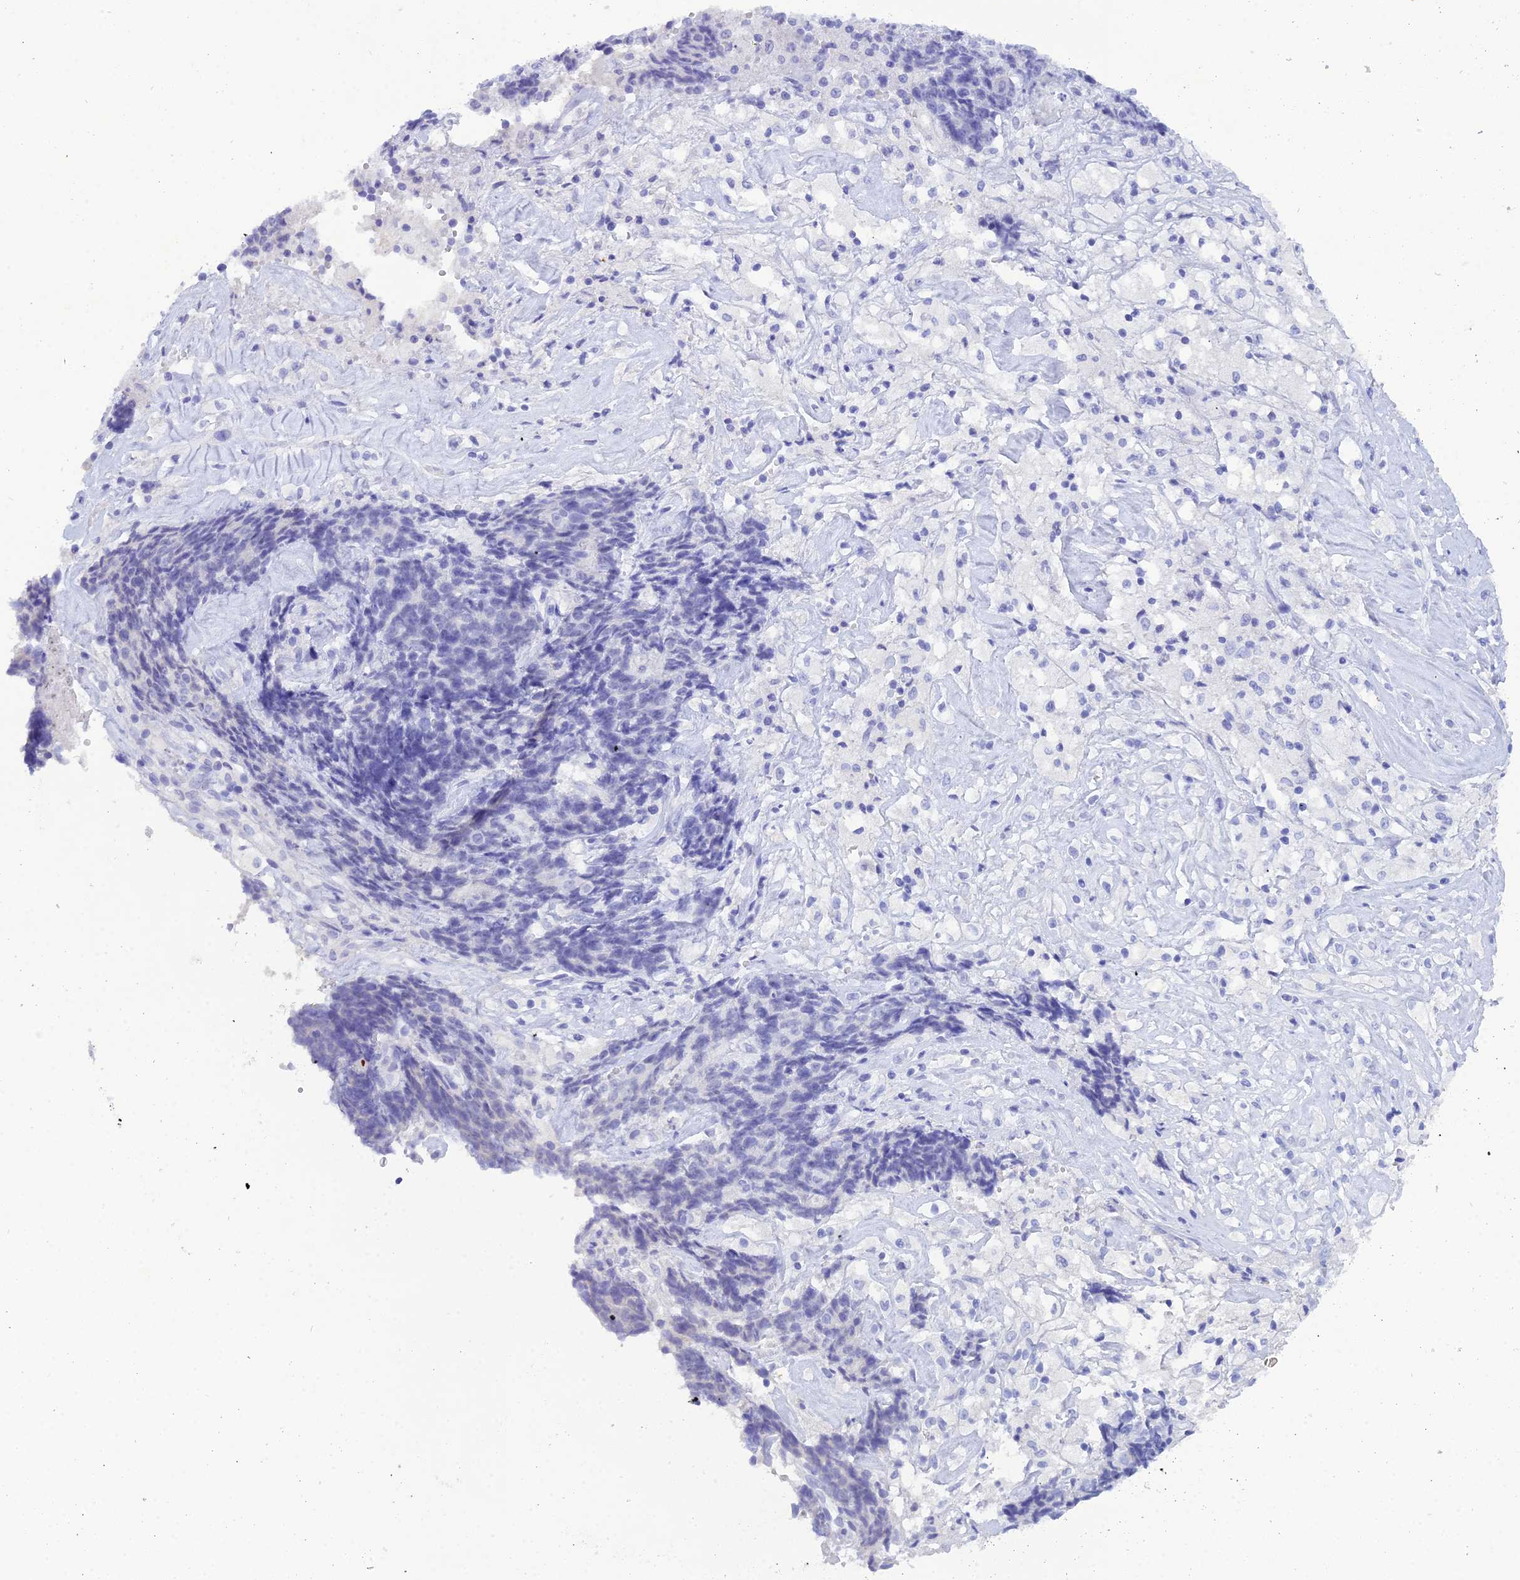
{"staining": {"intensity": "negative", "quantity": "none", "location": "none"}, "tissue": "ovarian cancer", "cell_type": "Tumor cells", "image_type": "cancer", "snomed": [{"axis": "morphology", "description": "Carcinoma, endometroid"}, {"axis": "topography", "description": "Ovary"}], "caption": "This micrograph is of endometroid carcinoma (ovarian) stained with IHC to label a protein in brown with the nuclei are counter-stained blue. There is no expression in tumor cells.", "gene": "REG1A", "patient": {"sex": "female", "age": 42}}